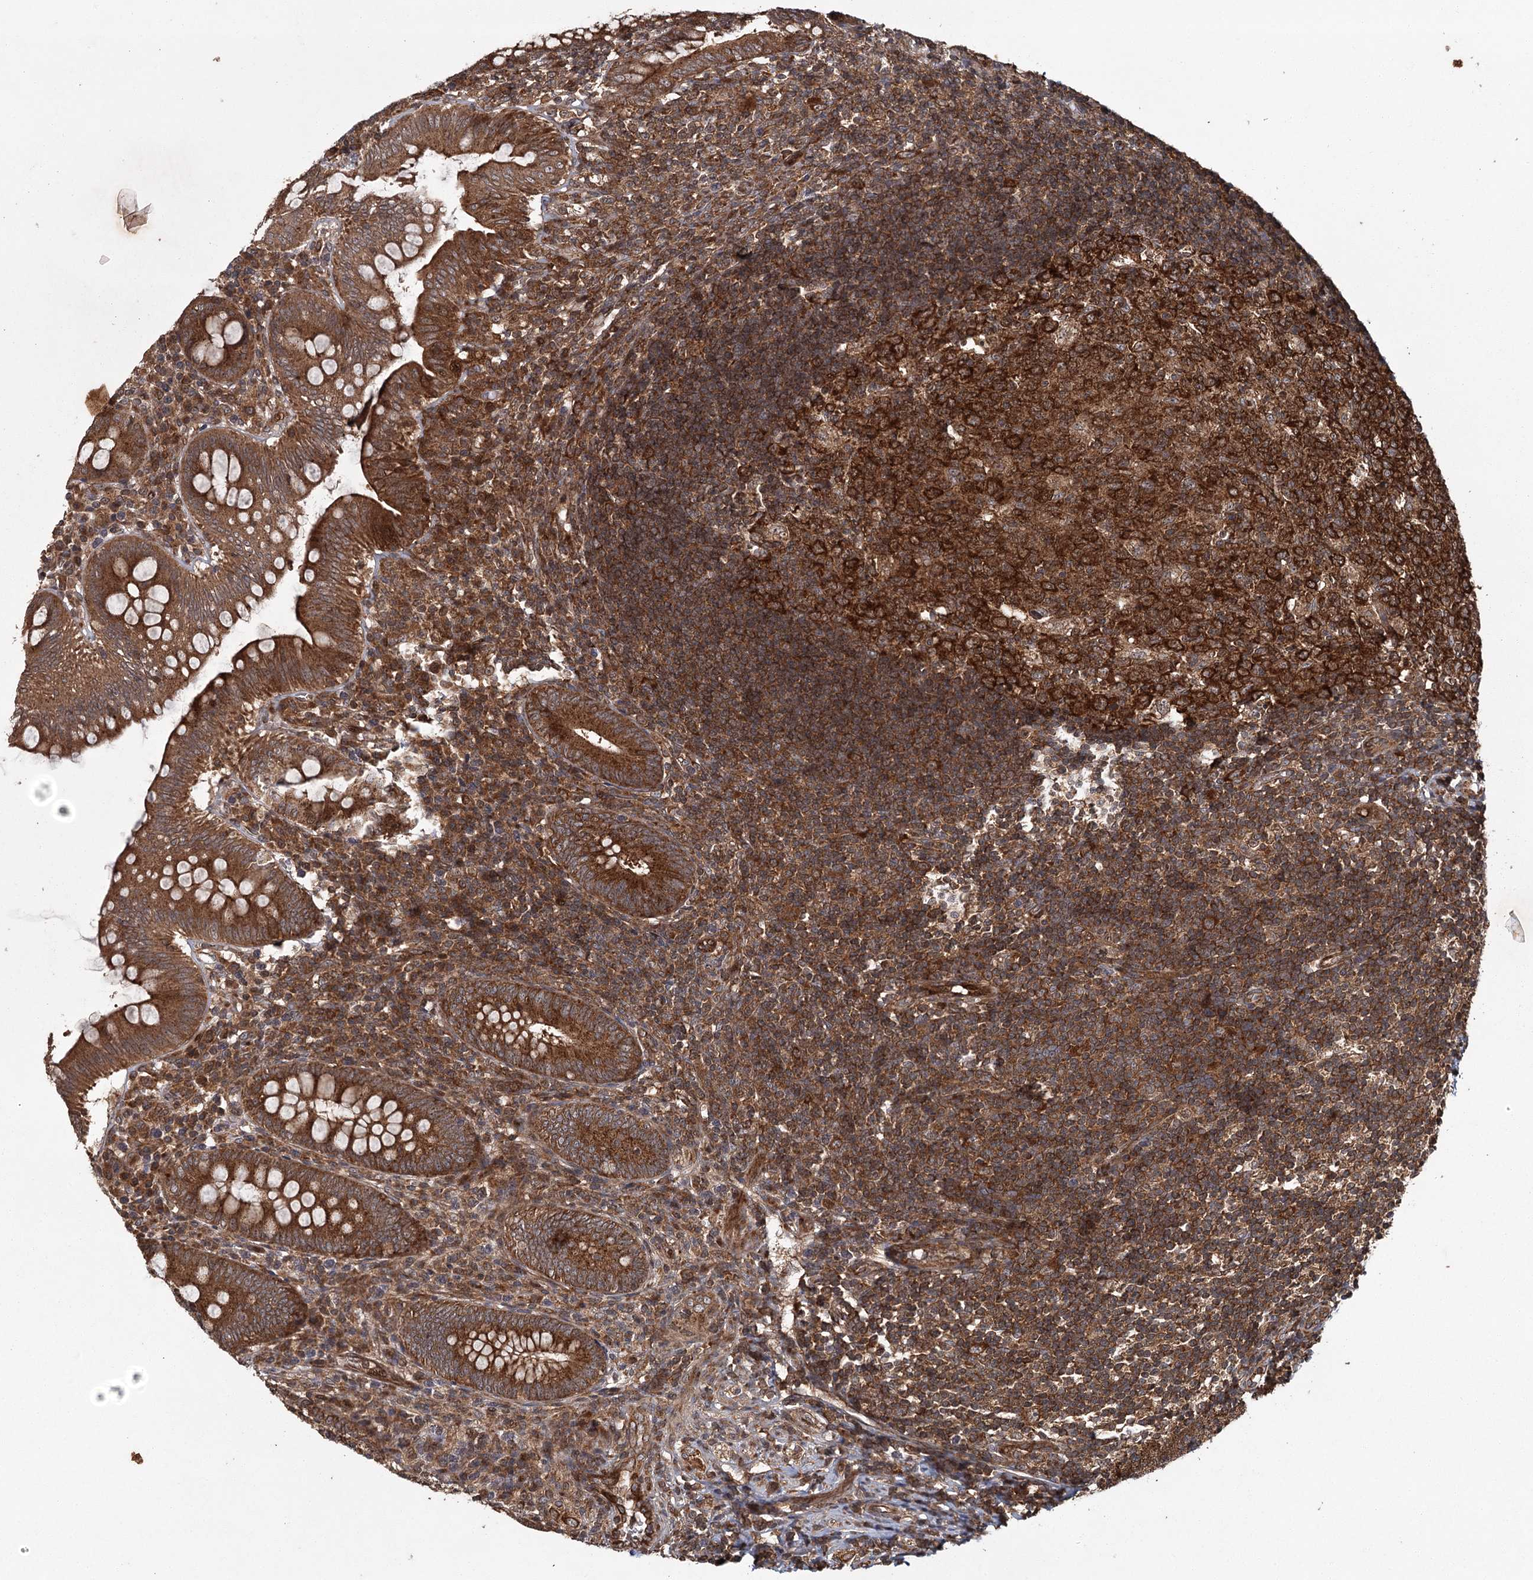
{"staining": {"intensity": "strong", "quantity": ">75%", "location": "cytoplasmic/membranous"}, "tissue": "appendix", "cell_type": "Glandular cells", "image_type": "normal", "snomed": [{"axis": "morphology", "description": "Normal tissue, NOS"}, {"axis": "topography", "description": "Appendix"}], "caption": "Normal appendix reveals strong cytoplasmic/membranous expression in approximately >75% of glandular cells.", "gene": "RPAP3", "patient": {"sex": "male", "age": 14}}